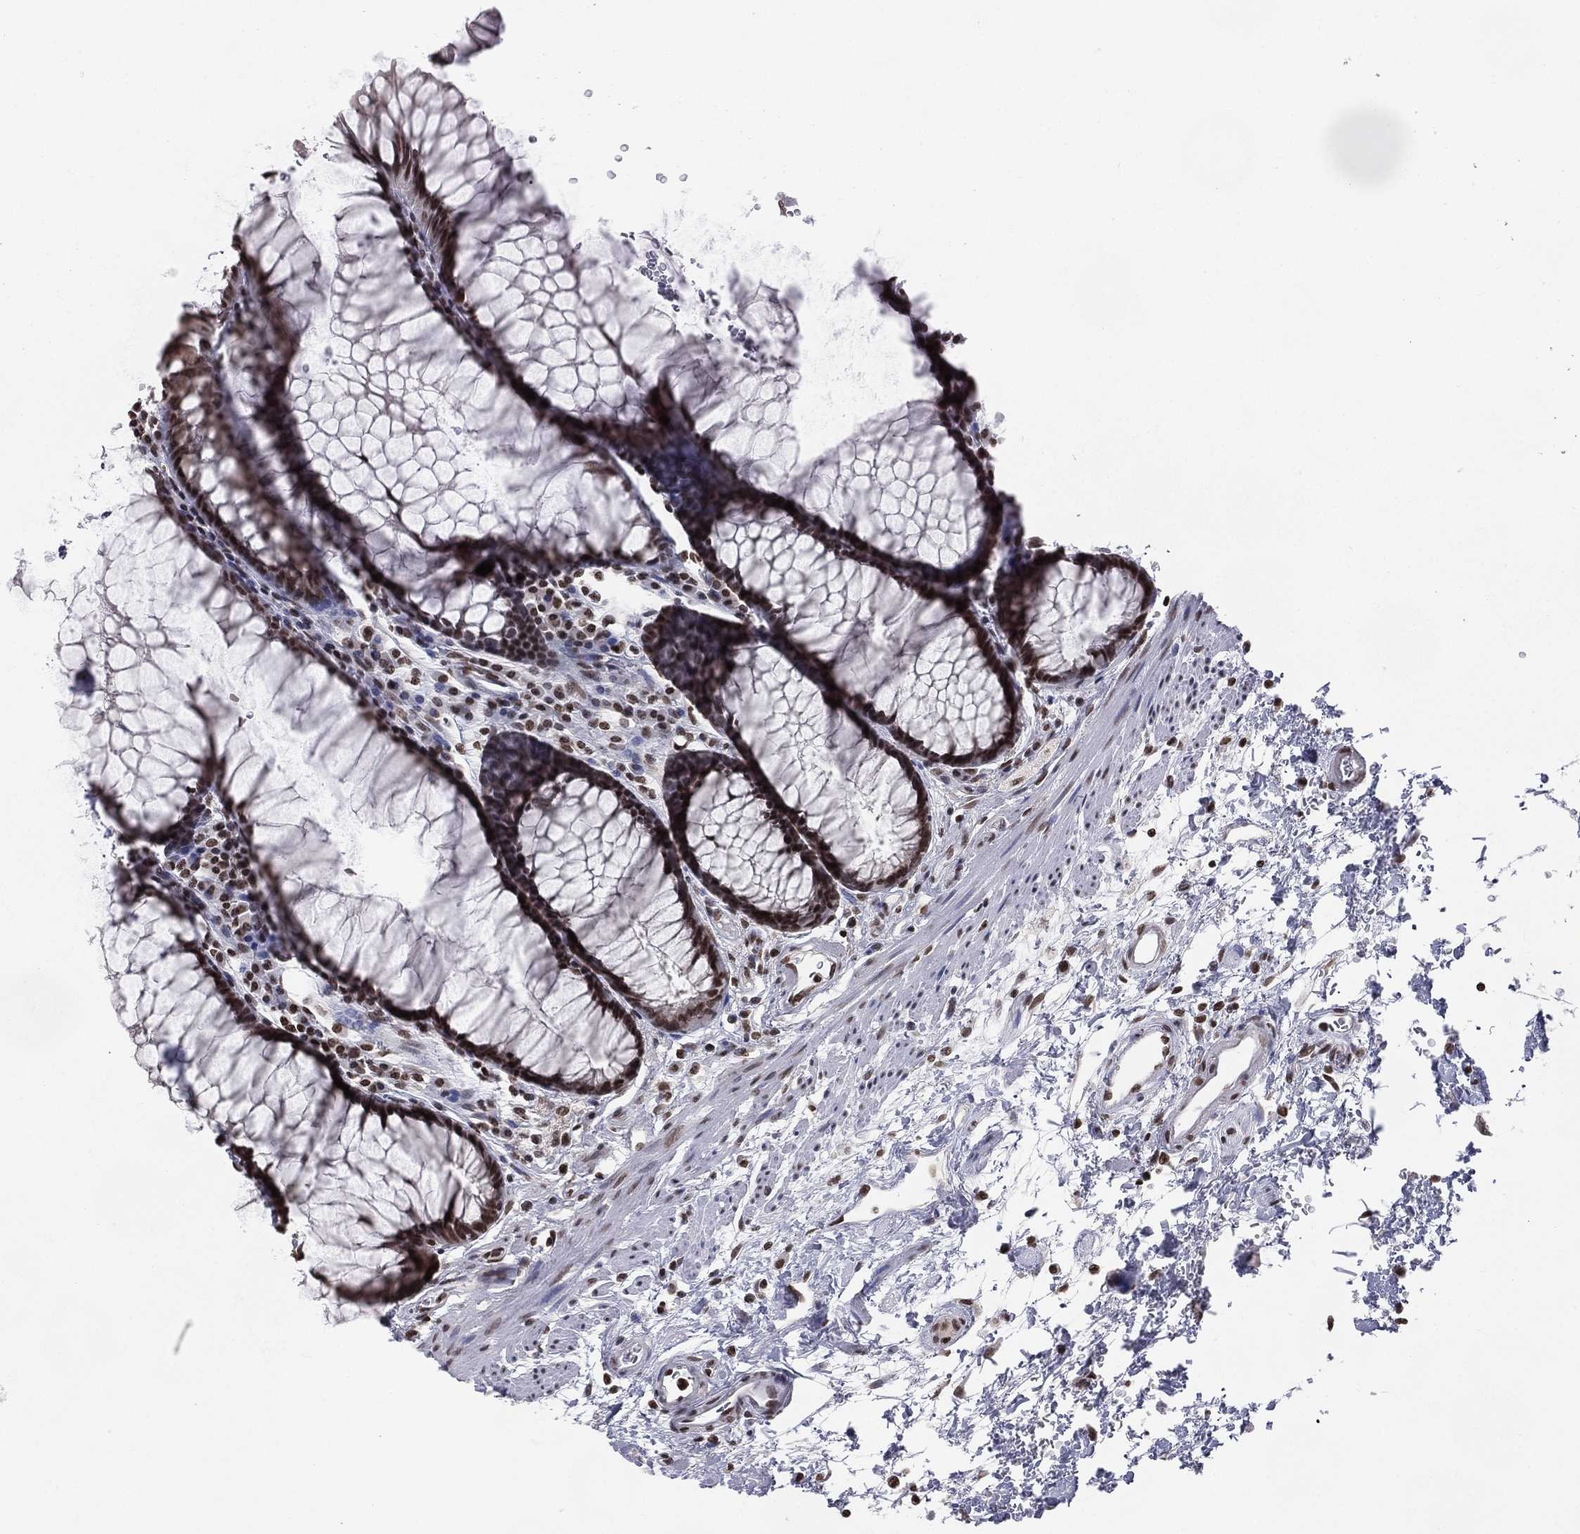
{"staining": {"intensity": "strong", "quantity": ">75%", "location": "nuclear"}, "tissue": "rectum", "cell_type": "Glandular cells", "image_type": "normal", "snomed": [{"axis": "morphology", "description": "Normal tissue, NOS"}, {"axis": "topography", "description": "Rectum"}], "caption": "Immunohistochemistry (IHC) image of normal rectum: rectum stained using immunohistochemistry demonstrates high levels of strong protein expression localized specifically in the nuclear of glandular cells, appearing as a nuclear brown color.", "gene": "RFX7", "patient": {"sex": "female", "age": 68}}